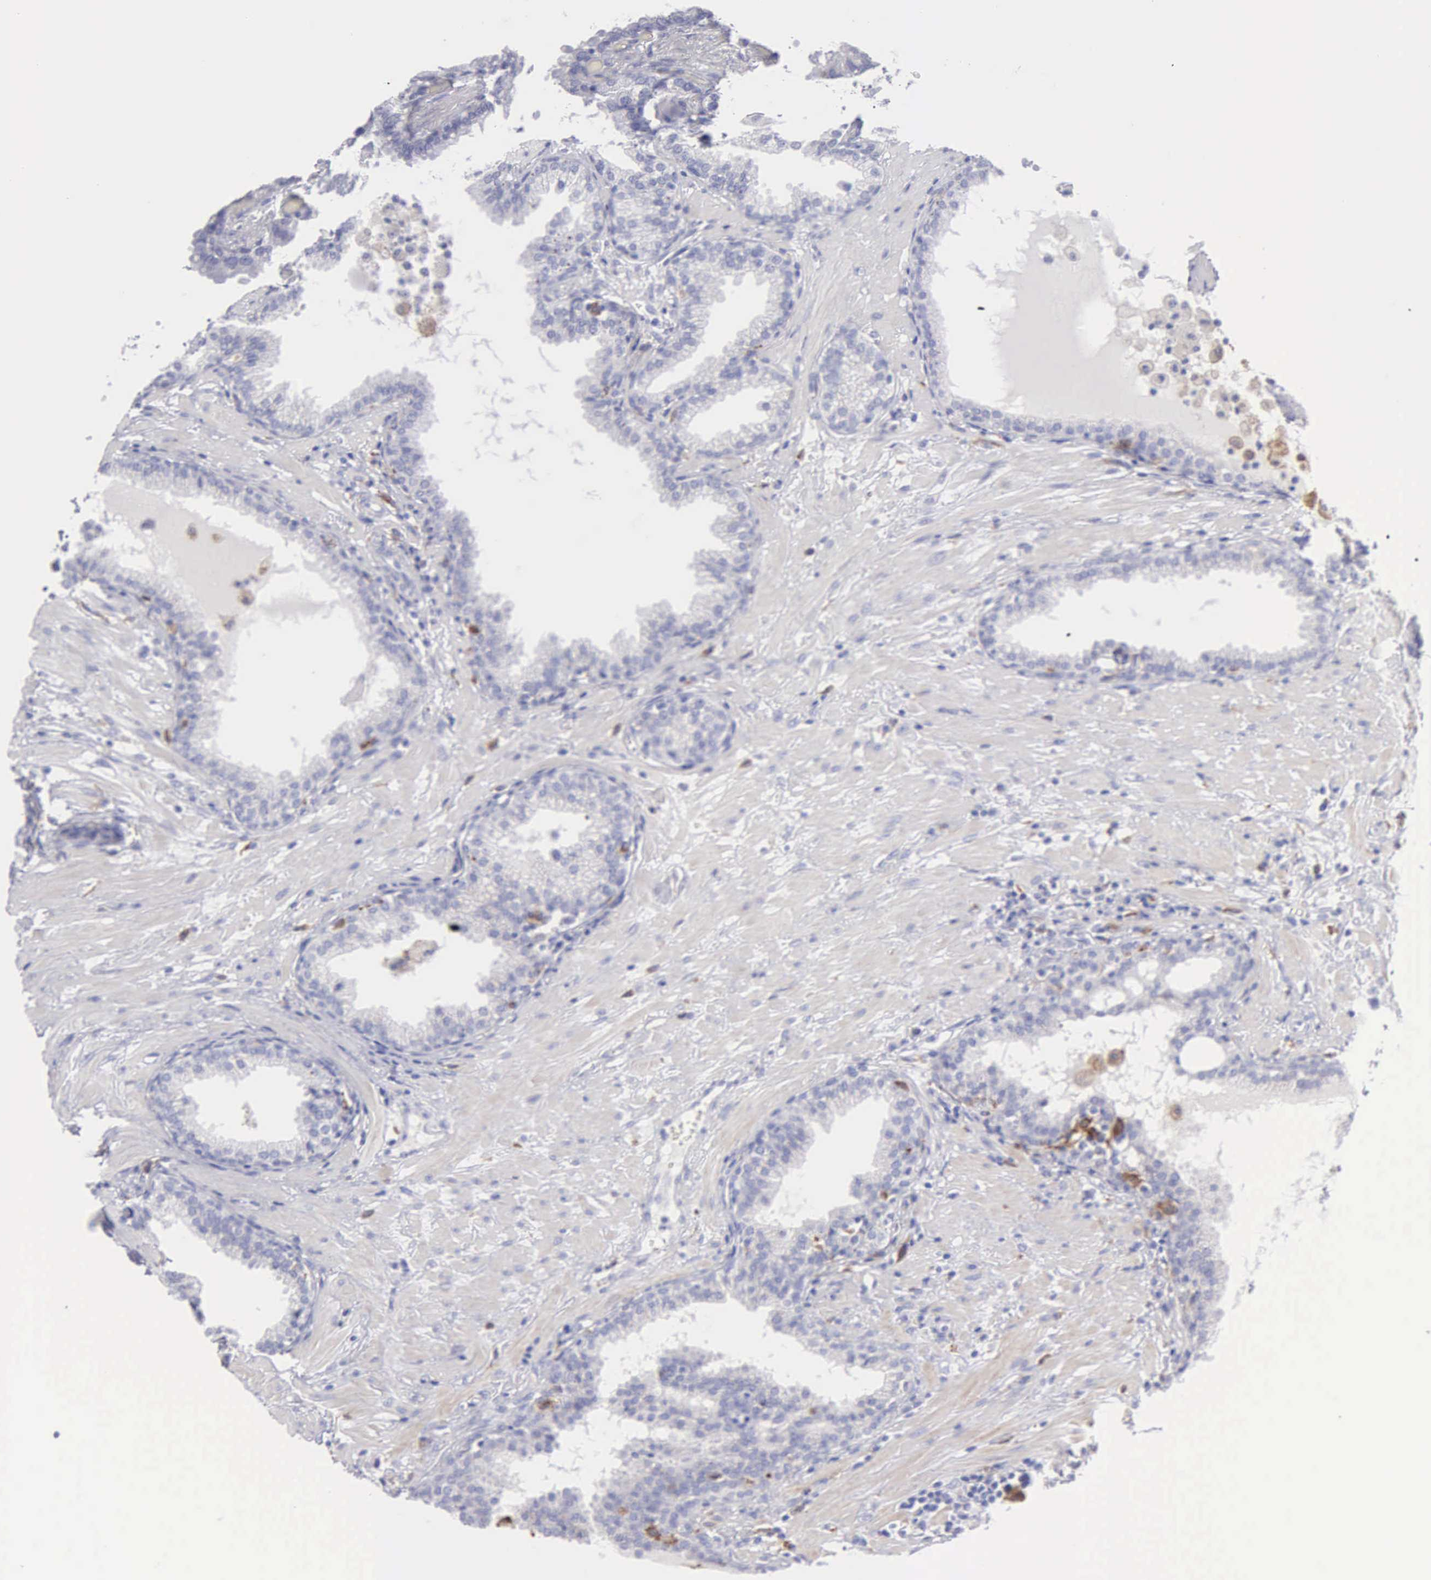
{"staining": {"intensity": "negative", "quantity": "none", "location": "none"}, "tissue": "prostate", "cell_type": "Glandular cells", "image_type": "normal", "snomed": [{"axis": "morphology", "description": "Normal tissue, NOS"}, {"axis": "topography", "description": "Prostate"}], "caption": "This is an immunohistochemistry photomicrograph of benign prostate. There is no expression in glandular cells.", "gene": "TYRP1", "patient": {"sex": "male", "age": 64}}